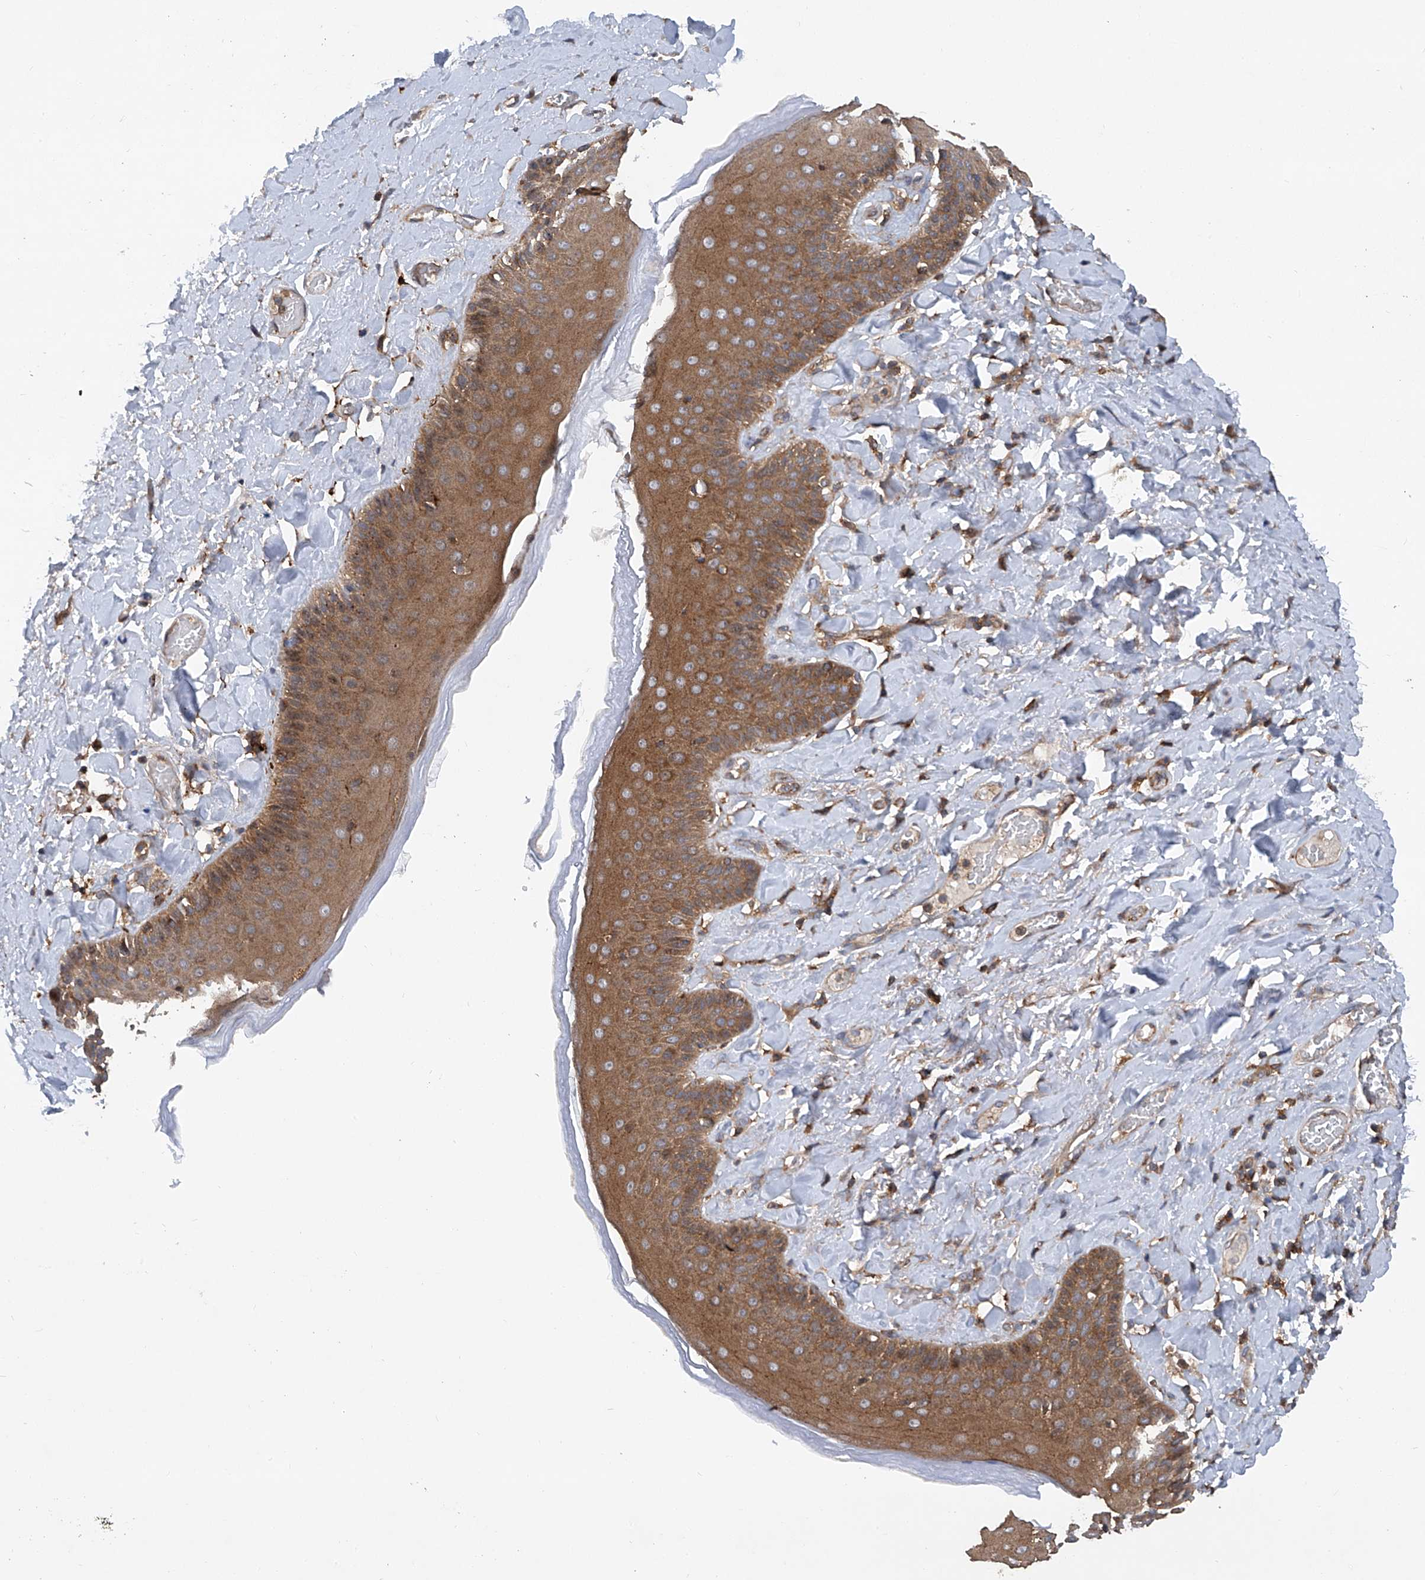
{"staining": {"intensity": "moderate", "quantity": ">75%", "location": "cytoplasmic/membranous,nuclear"}, "tissue": "skin", "cell_type": "Epidermal cells", "image_type": "normal", "snomed": [{"axis": "morphology", "description": "Normal tissue, NOS"}, {"axis": "topography", "description": "Anal"}], "caption": "Immunohistochemical staining of benign human skin demonstrates moderate cytoplasmic/membranous,nuclear protein staining in approximately >75% of epidermal cells.", "gene": "SMAP1", "patient": {"sex": "male", "age": 69}}